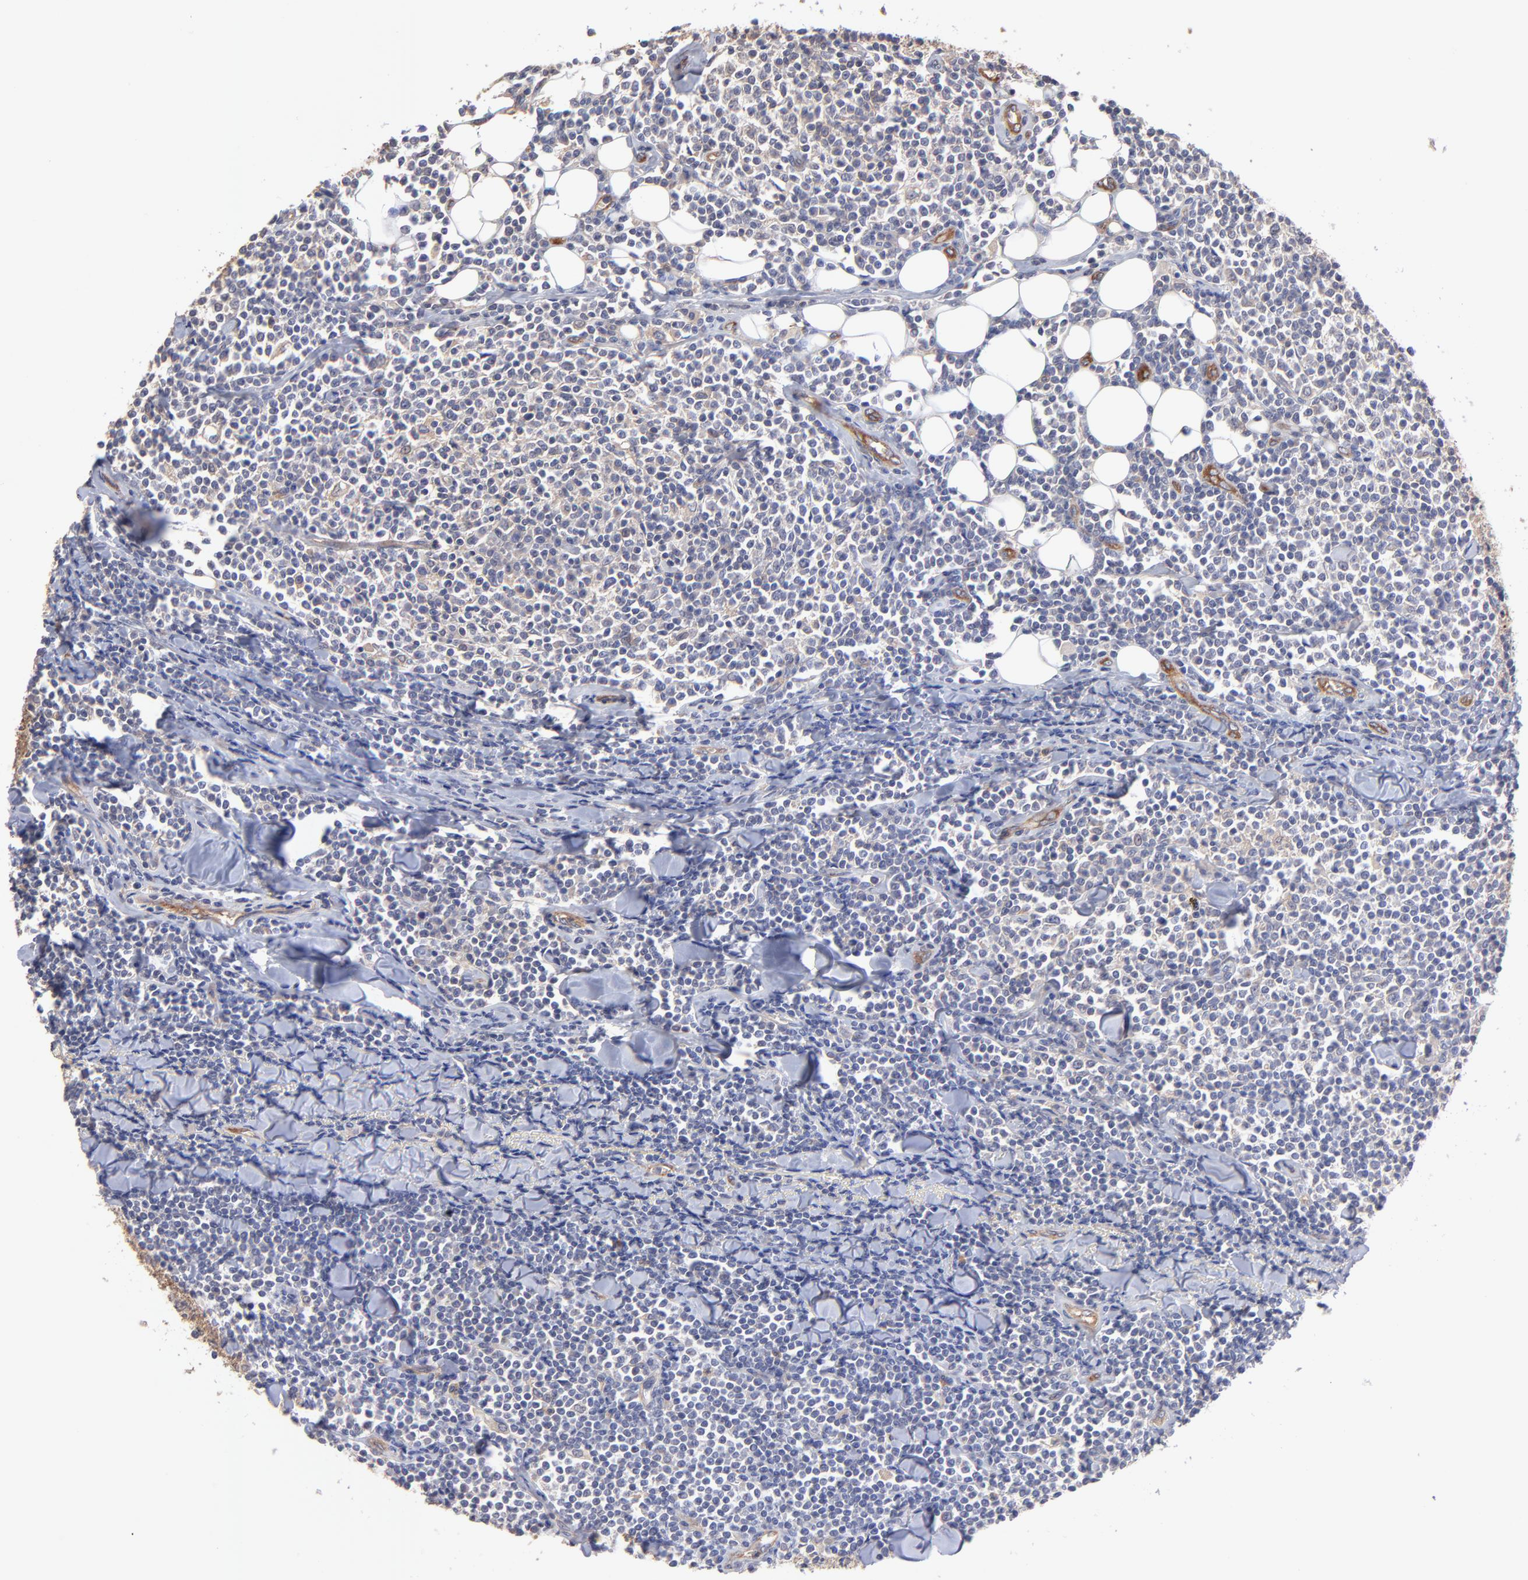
{"staining": {"intensity": "negative", "quantity": "none", "location": "none"}, "tissue": "lymphoma", "cell_type": "Tumor cells", "image_type": "cancer", "snomed": [{"axis": "morphology", "description": "Malignant lymphoma, non-Hodgkin's type, Low grade"}, {"axis": "topography", "description": "Soft tissue"}], "caption": "This is an immunohistochemistry micrograph of human malignant lymphoma, non-Hodgkin's type (low-grade). There is no positivity in tumor cells.", "gene": "ASB7", "patient": {"sex": "male", "age": 92}}